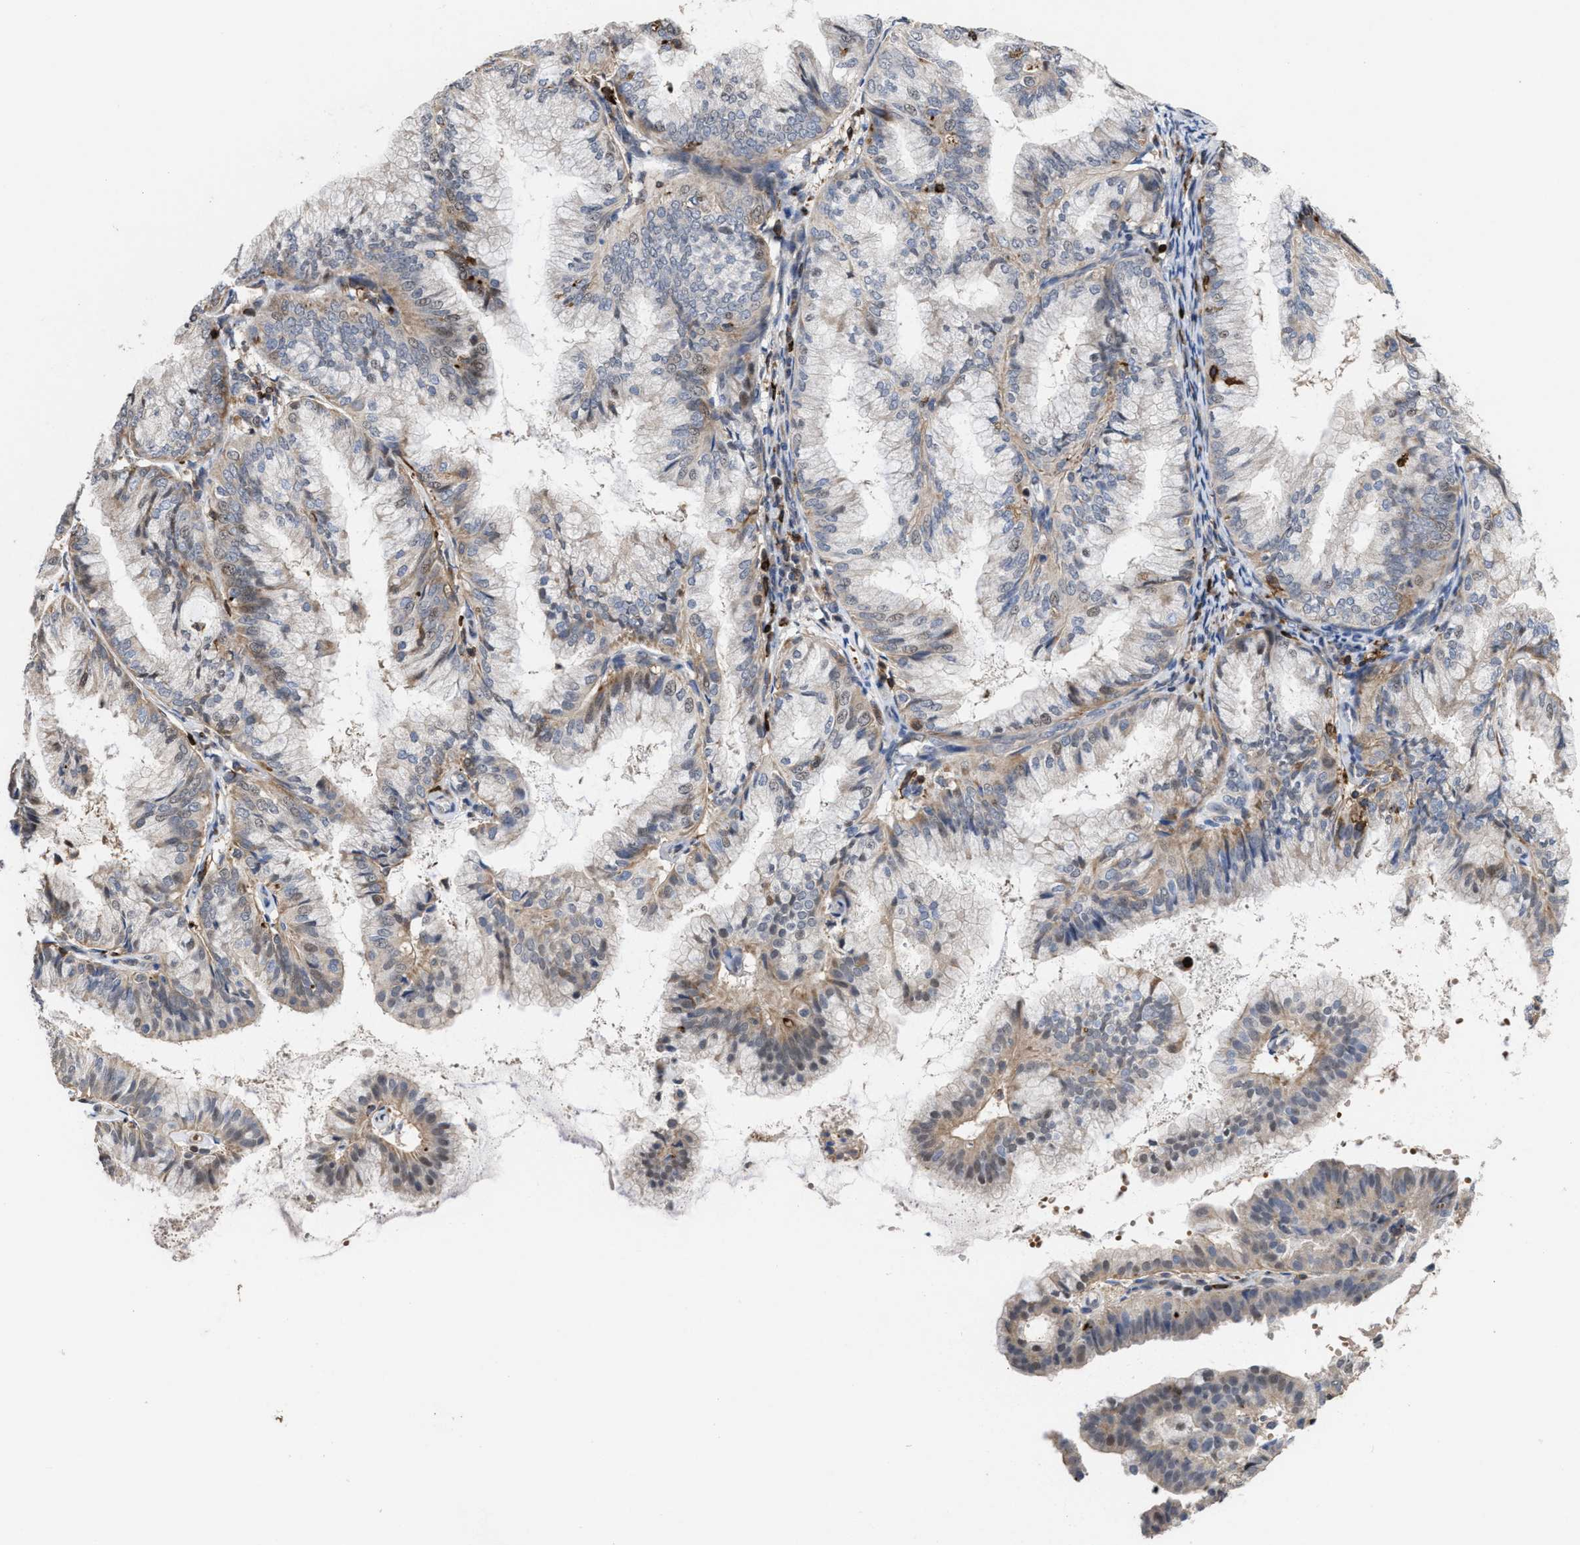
{"staining": {"intensity": "weak", "quantity": "25%-75%", "location": "cytoplasmic/membranous,nuclear"}, "tissue": "endometrial cancer", "cell_type": "Tumor cells", "image_type": "cancer", "snomed": [{"axis": "morphology", "description": "Adenocarcinoma, NOS"}, {"axis": "topography", "description": "Endometrium"}], "caption": "Immunohistochemistry micrograph of neoplastic tissue: endometrial adenocarcinoma stained using immunohistochemistry demonstrates low levels of weak protein expression localized specifically in the cytoplasmic/membranous and nuclear of tumor cells, appearing as a cytoplasmic/membranous and nuclear brown color.", "gene": "PTPRE", "patient": {"sex": "female", "age": 63}}